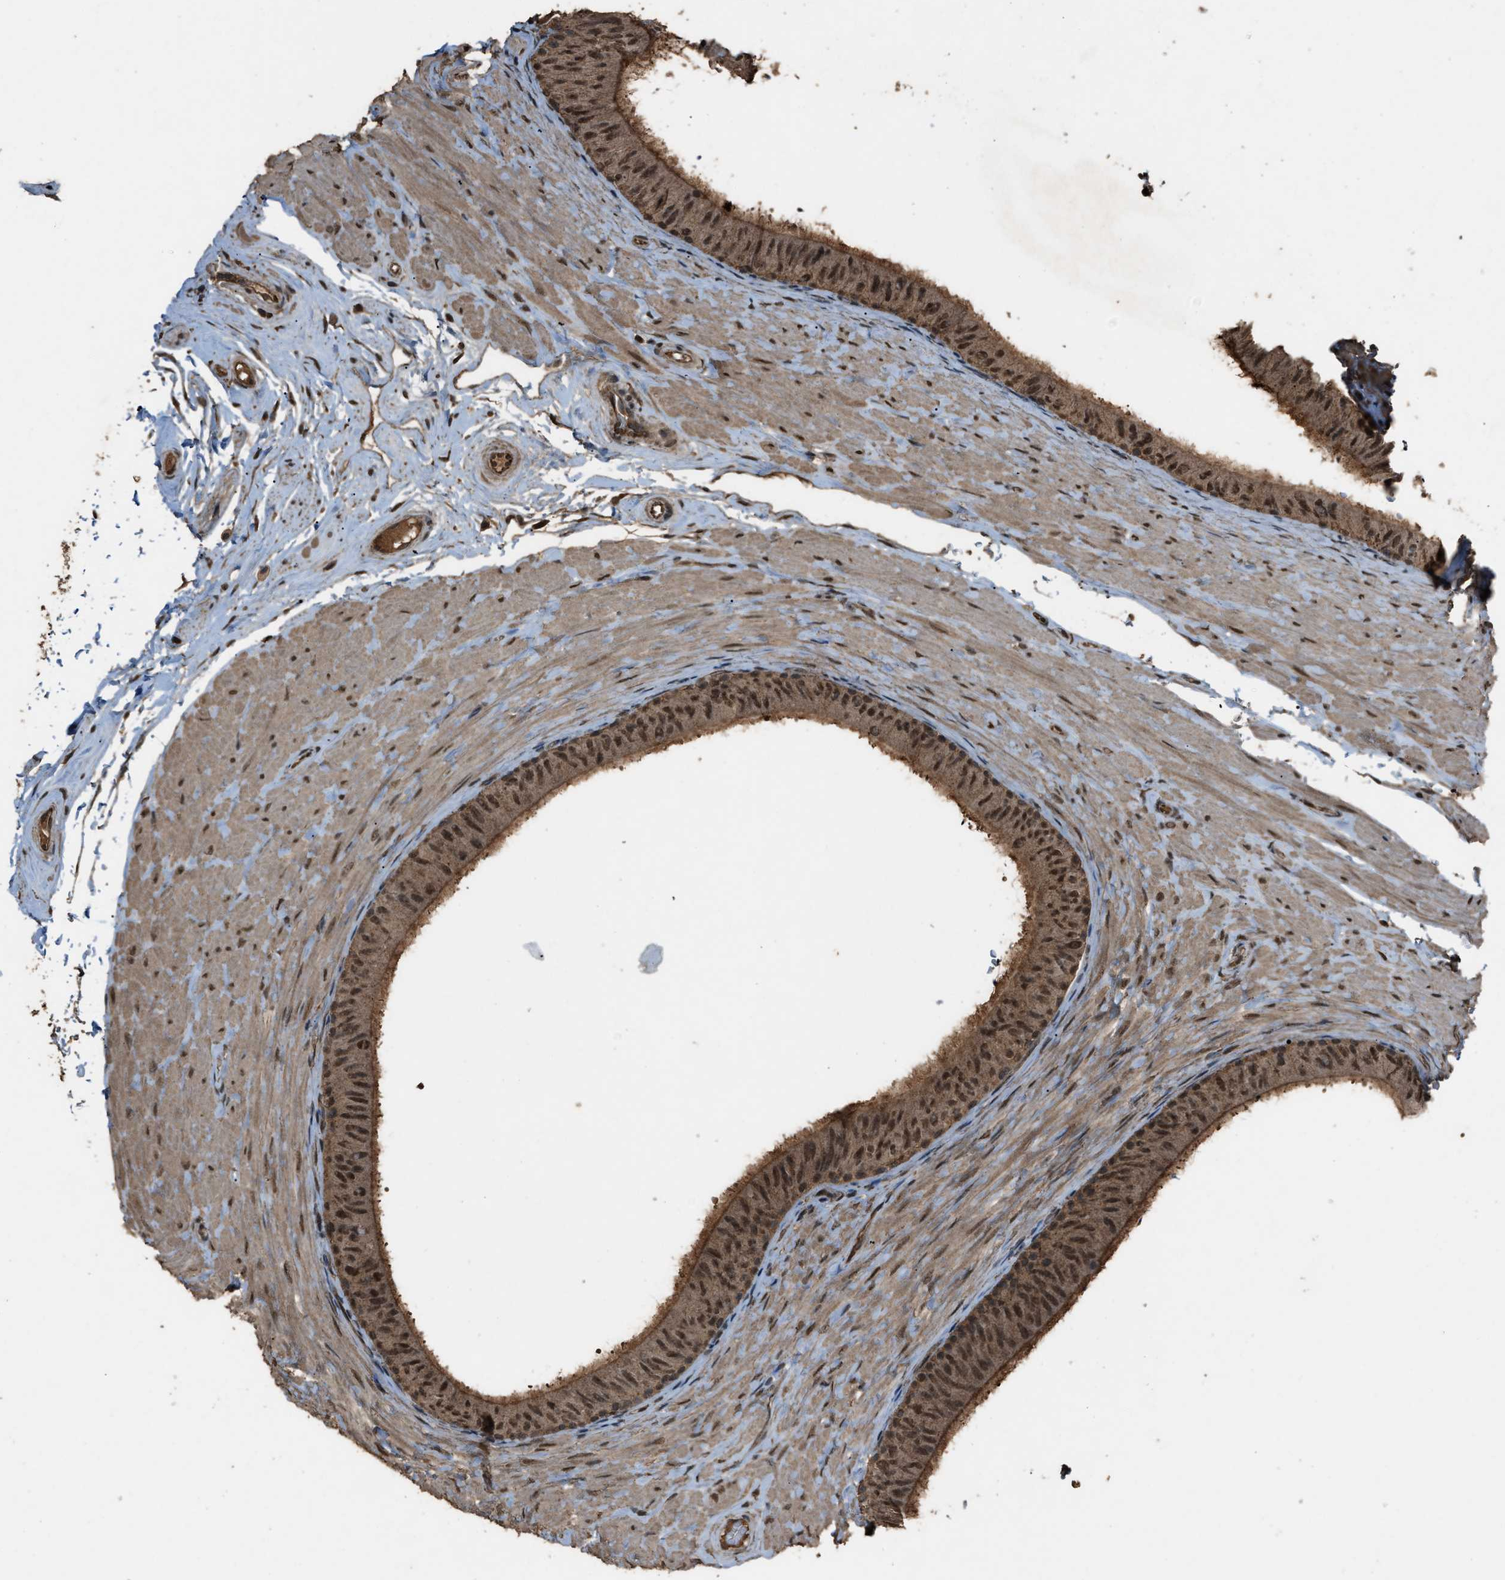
{"staining": {"intensity": "strong", "quantity": ">75%", "location": "cytoplasmic/membranous,nuclear"}, "tissue": "epididymis", "cell_type": "Glandular cells", "image_type": "normal", "snomed": [{"axis": "morphology", "description": "Normal tissue, NOS"}, {"axis": "topography", "description": "Epididymis"}], "caption": "A high-resolution image shows immunohistochemistry (IHC) staining of benign epididymis, which shows strong cytoplasmic/membranous,nuclear expression in approximately >75% of glandular cells.", "gene": "SERTAD2", "patient": {"sex": "male", "age": 34}}